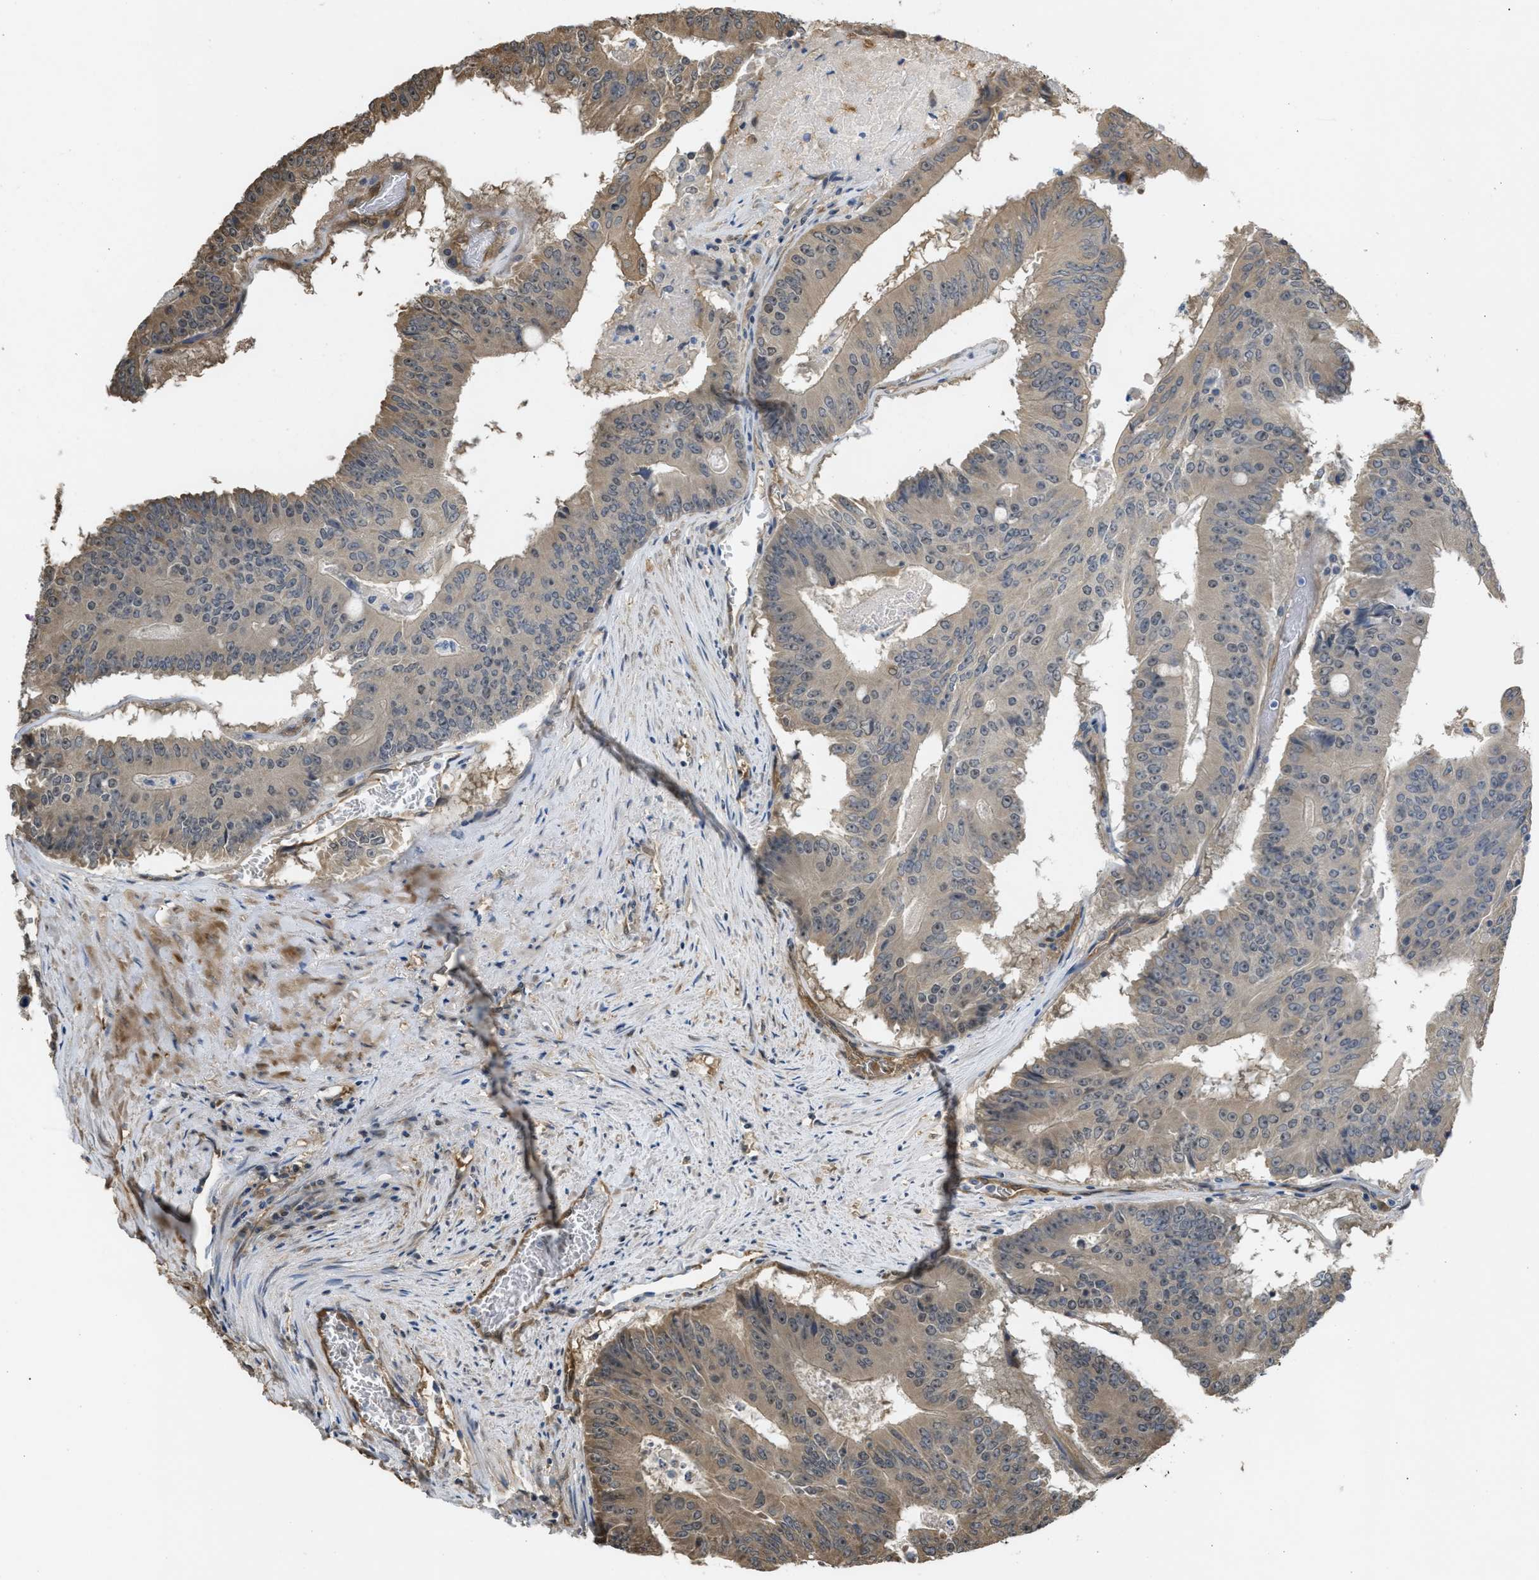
{"staining": {"intensity": "weak", "quantity": "25%-75%", "location": "cytoplasmic/membranous"}, "tissue": "colorectal cancer", "cell_type": "Tumor cells", "image_type": "cancer", "snomed": [{"axis": "morphology", "description": "Adenocarcinoma, NOS"}, {"axis": "topography", "description": "Colon"}], "caption": "Protein analysis of colorectal cancer tissue displays weak cytoplasmic/membranous staining in approximately 25%-75% of tumor cells. The protein is shown in brown color, while the nuclei are stained blue.", "gene": "BAG3", "patient": {"sex": "male", "age": 87}}